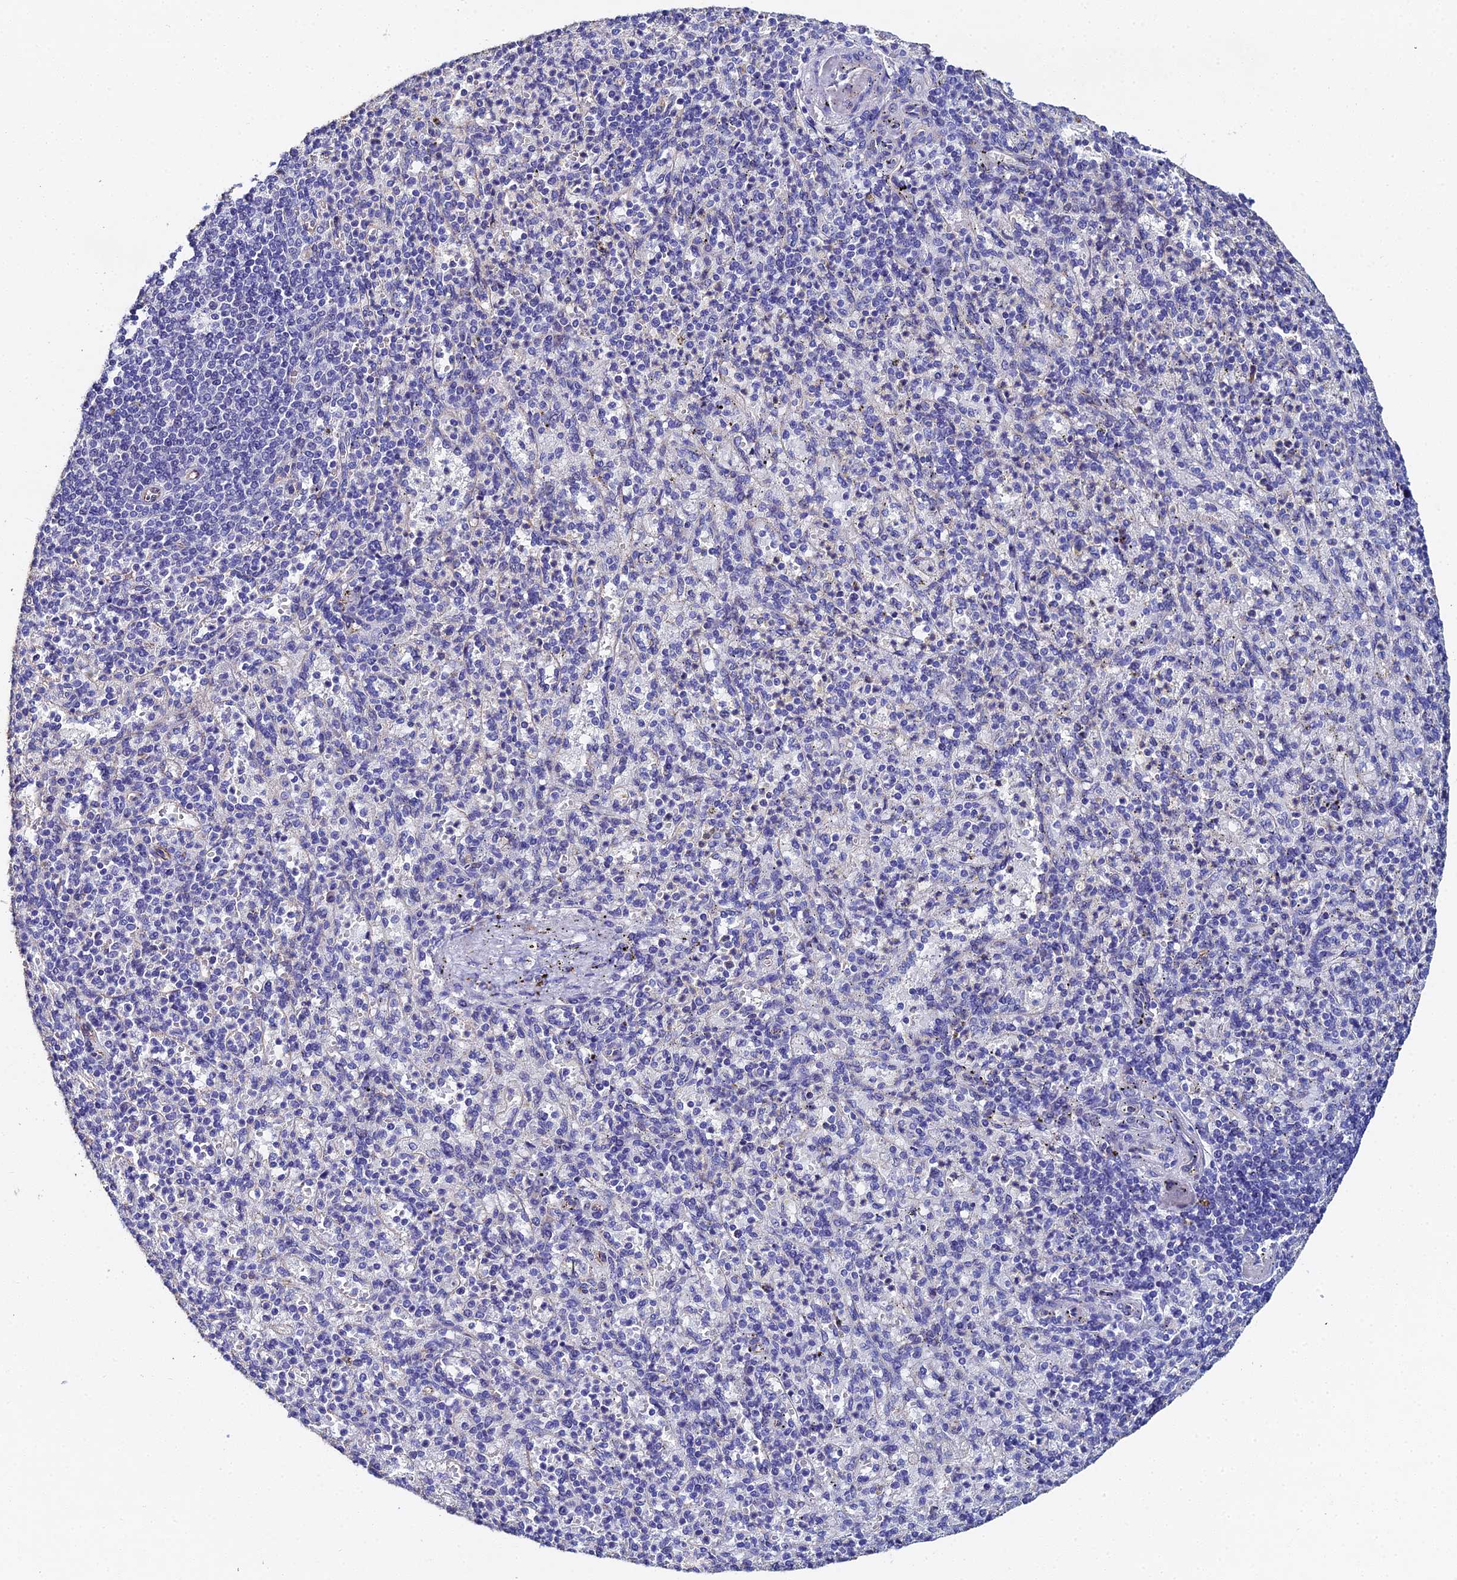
{"staining": {"intensity": "negative", "quantity": "none", "location": "none"}, "tissue": "spleen", "cell_type": "Cells in red pulp", "image_type": "normal", "snomed": [{"axis": "morphology", "description": "Normal tissue, NOS"}, {"axis": "topography", "description": "Spleen"}], "caption": "IHC micrograph of normal spleen stained for a protein (brown), which reveals no positivity in cells in red pulp.", "gene": "ENSG00000268674", "patient": {"sex": "female", "age": 74}}